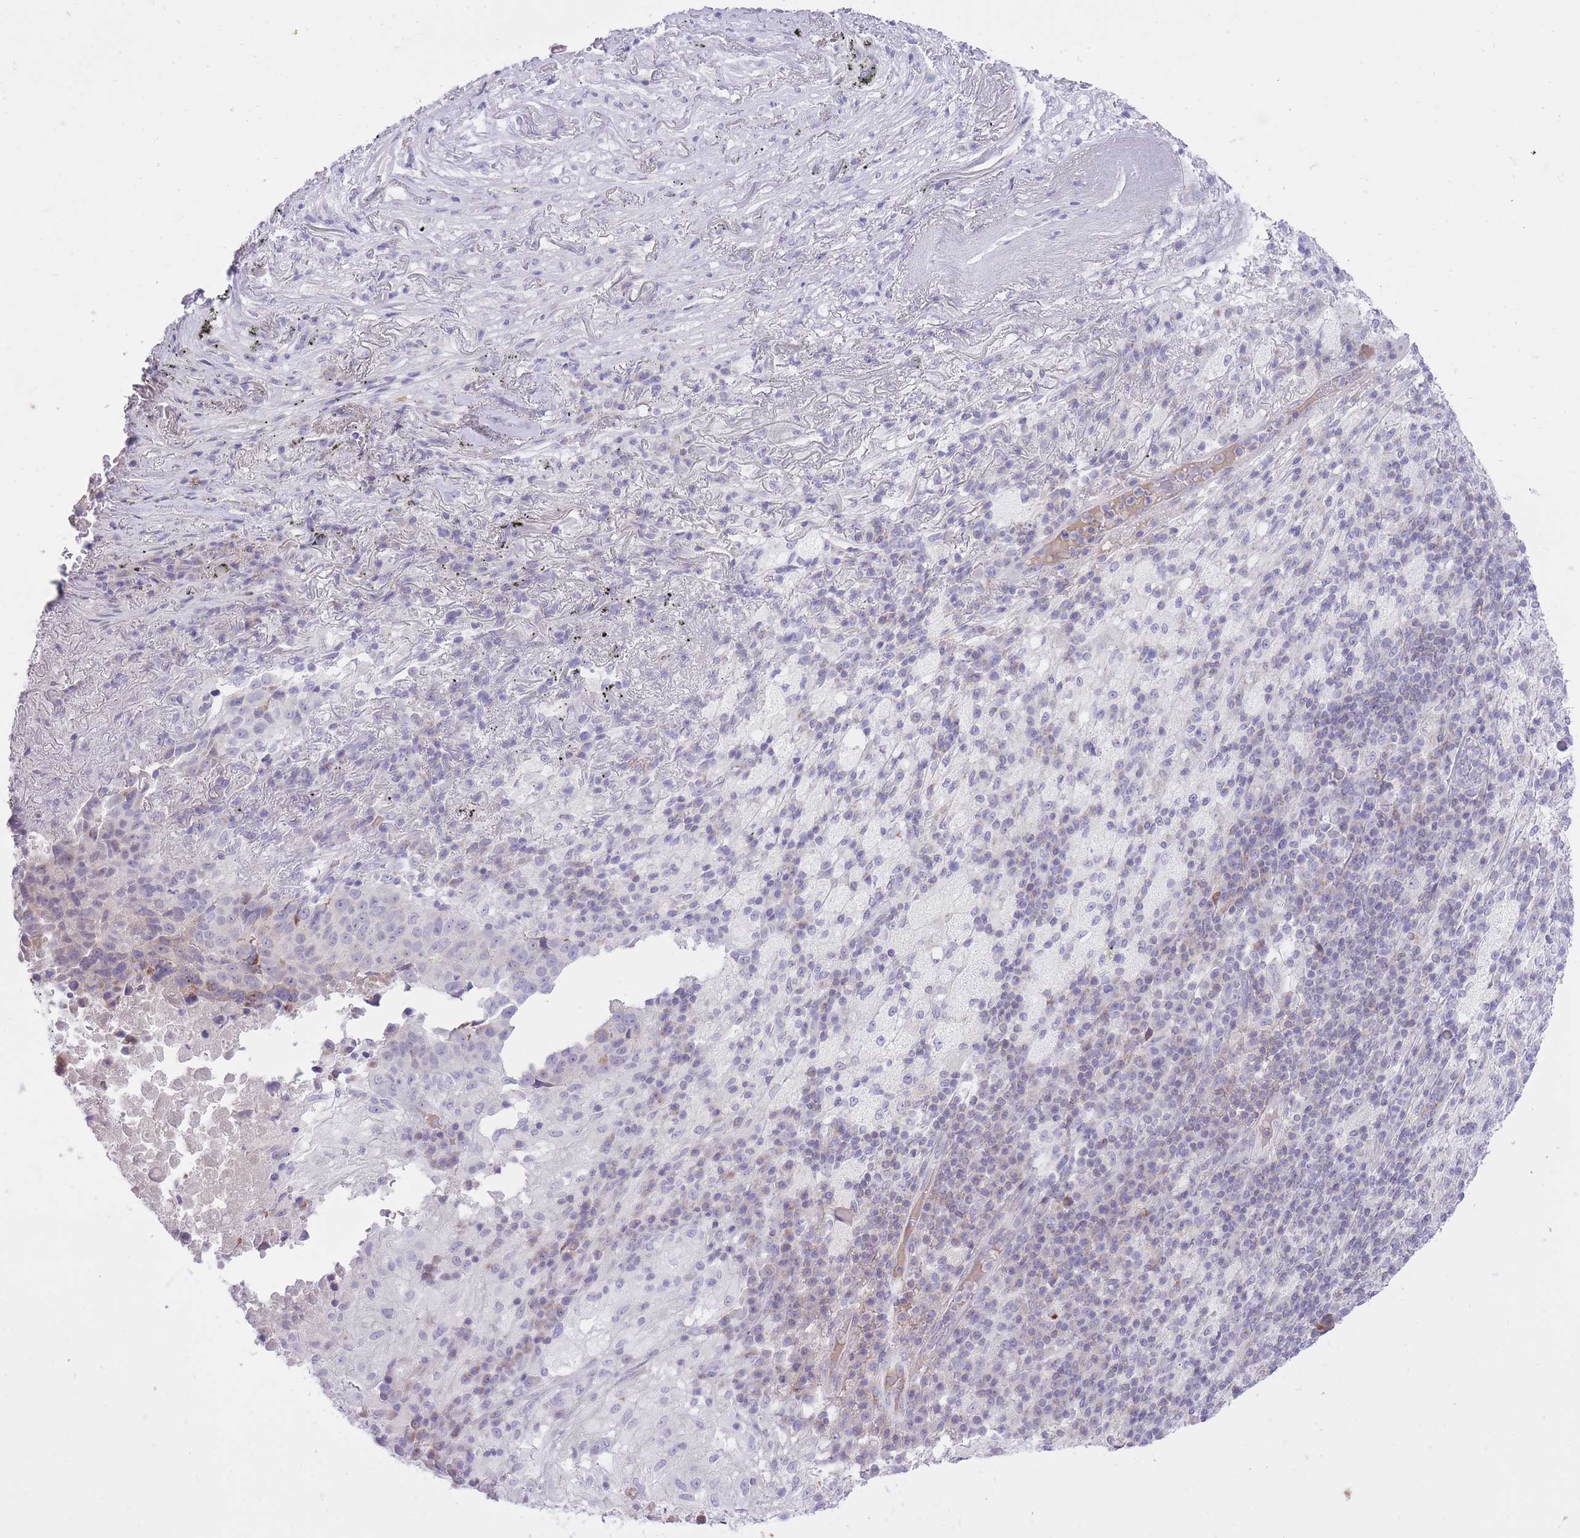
{"staining": {"intensity": "negative", "quantity": "none", "location": "none"}, "tissue": "lung cancer", "cell_type": "Tumor cells", "image_type": "cancer", "snomed": [{"axis": "morphology", "description": "Squamous cell carcinoma, NOS"}, {"axis": "topography", "description": "Lung"}], "caption": "Image shows no significant protein staining in tumor cells of lung cancer.", "gene": "DENND2D", "patient": {"sex": "male", "age": 73}}